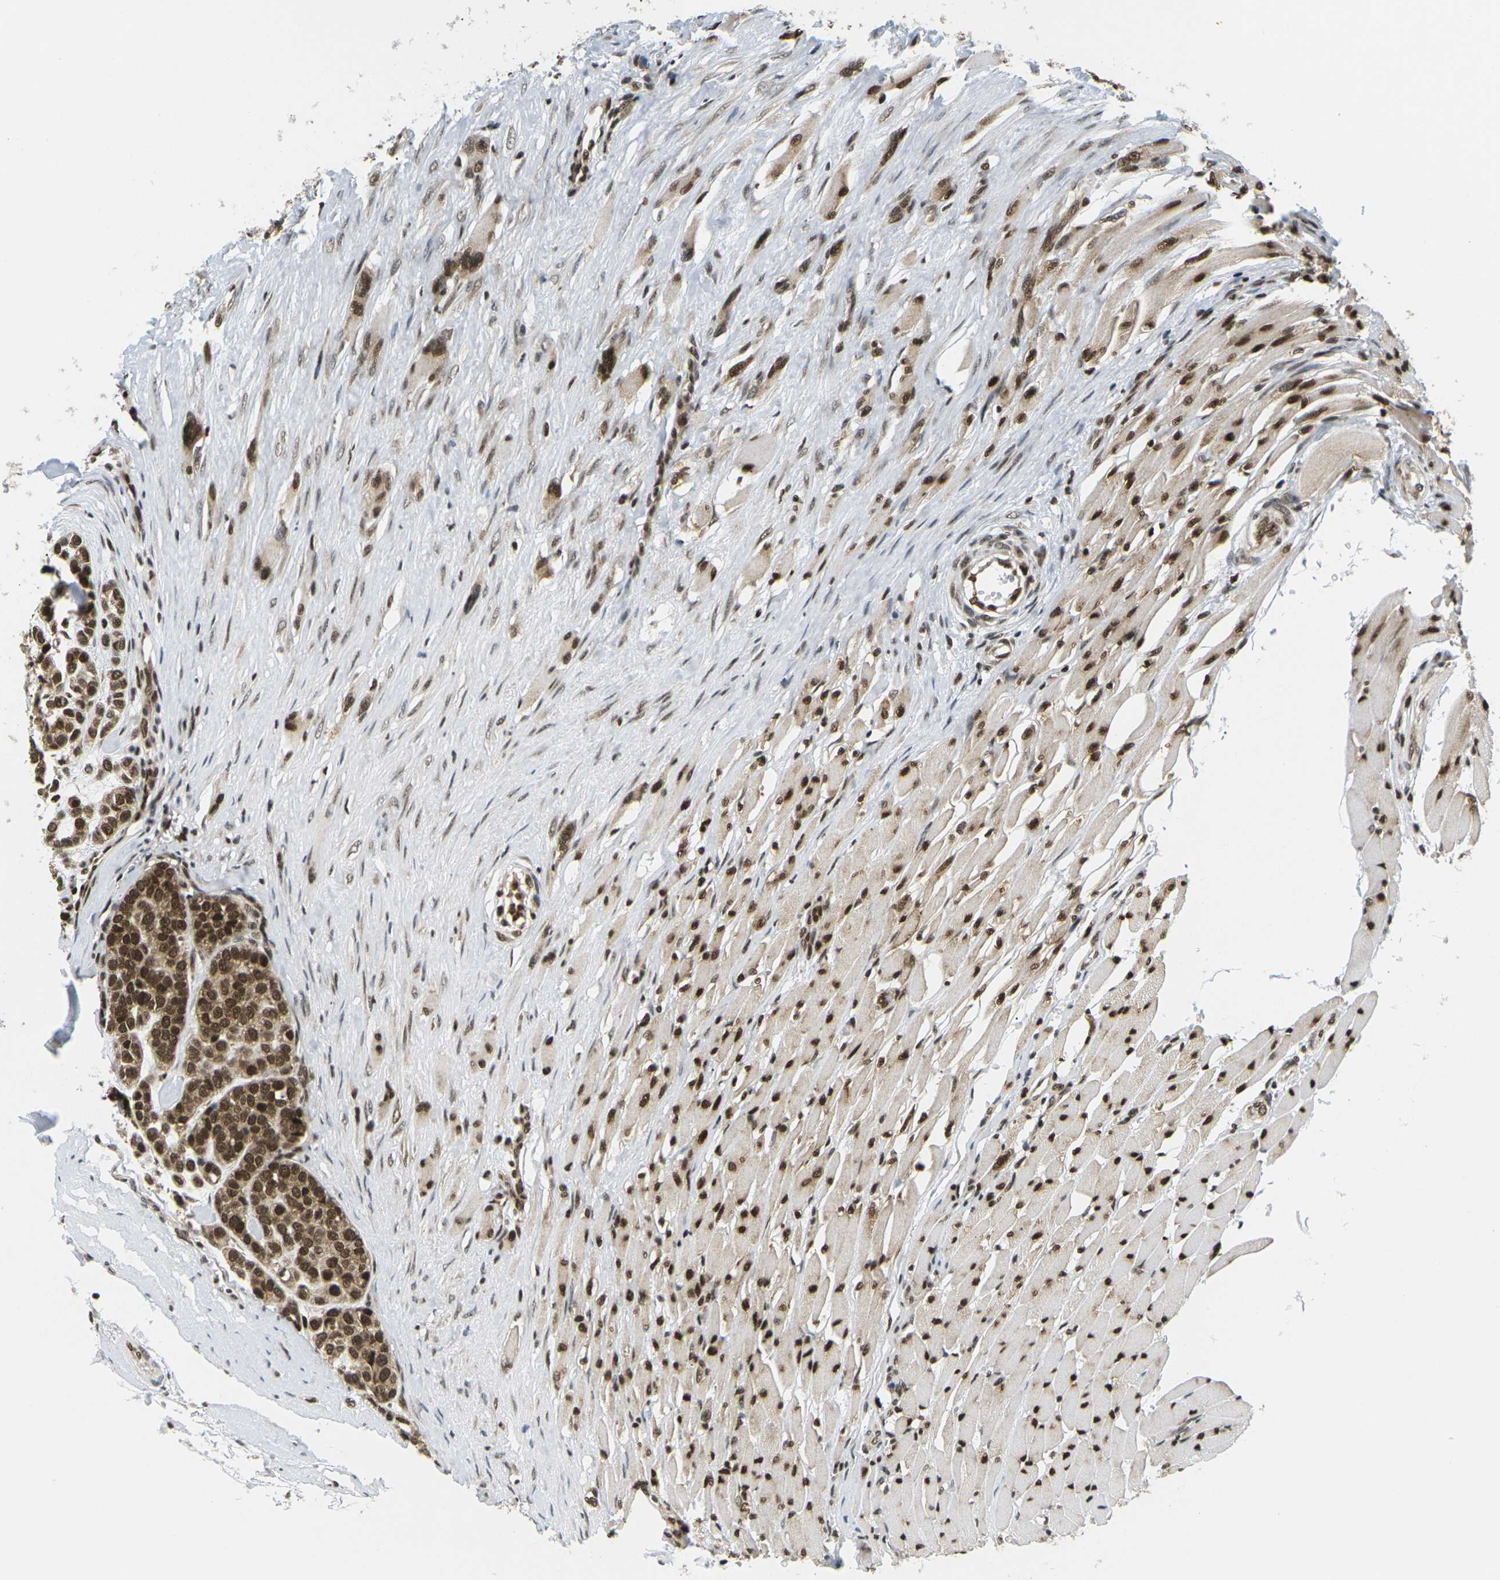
{"staining": {"intensity": "strong", "quantity": ">75%", "location": "cytoplasmic/membranous,nuclear"}, "tissue": "head and neck cancer", "cell_type": "Tumor cells", "image_type": "cancer", "snomed": [{"axis": "morphology", "description": "Adenocarcinoma, NOS"}, {"axis": "morphology", "description": "Adenoma, NOS"}, {"axis": "topography", "description": "Head-Neck"}], "caption": "Head and neck cancer stained for a protein reveals strong cytoplasmic/membranous and nuclear positivity in tumor cells.", "gene": "CELF1", "patient": {"sex": "female", "age": 55}}